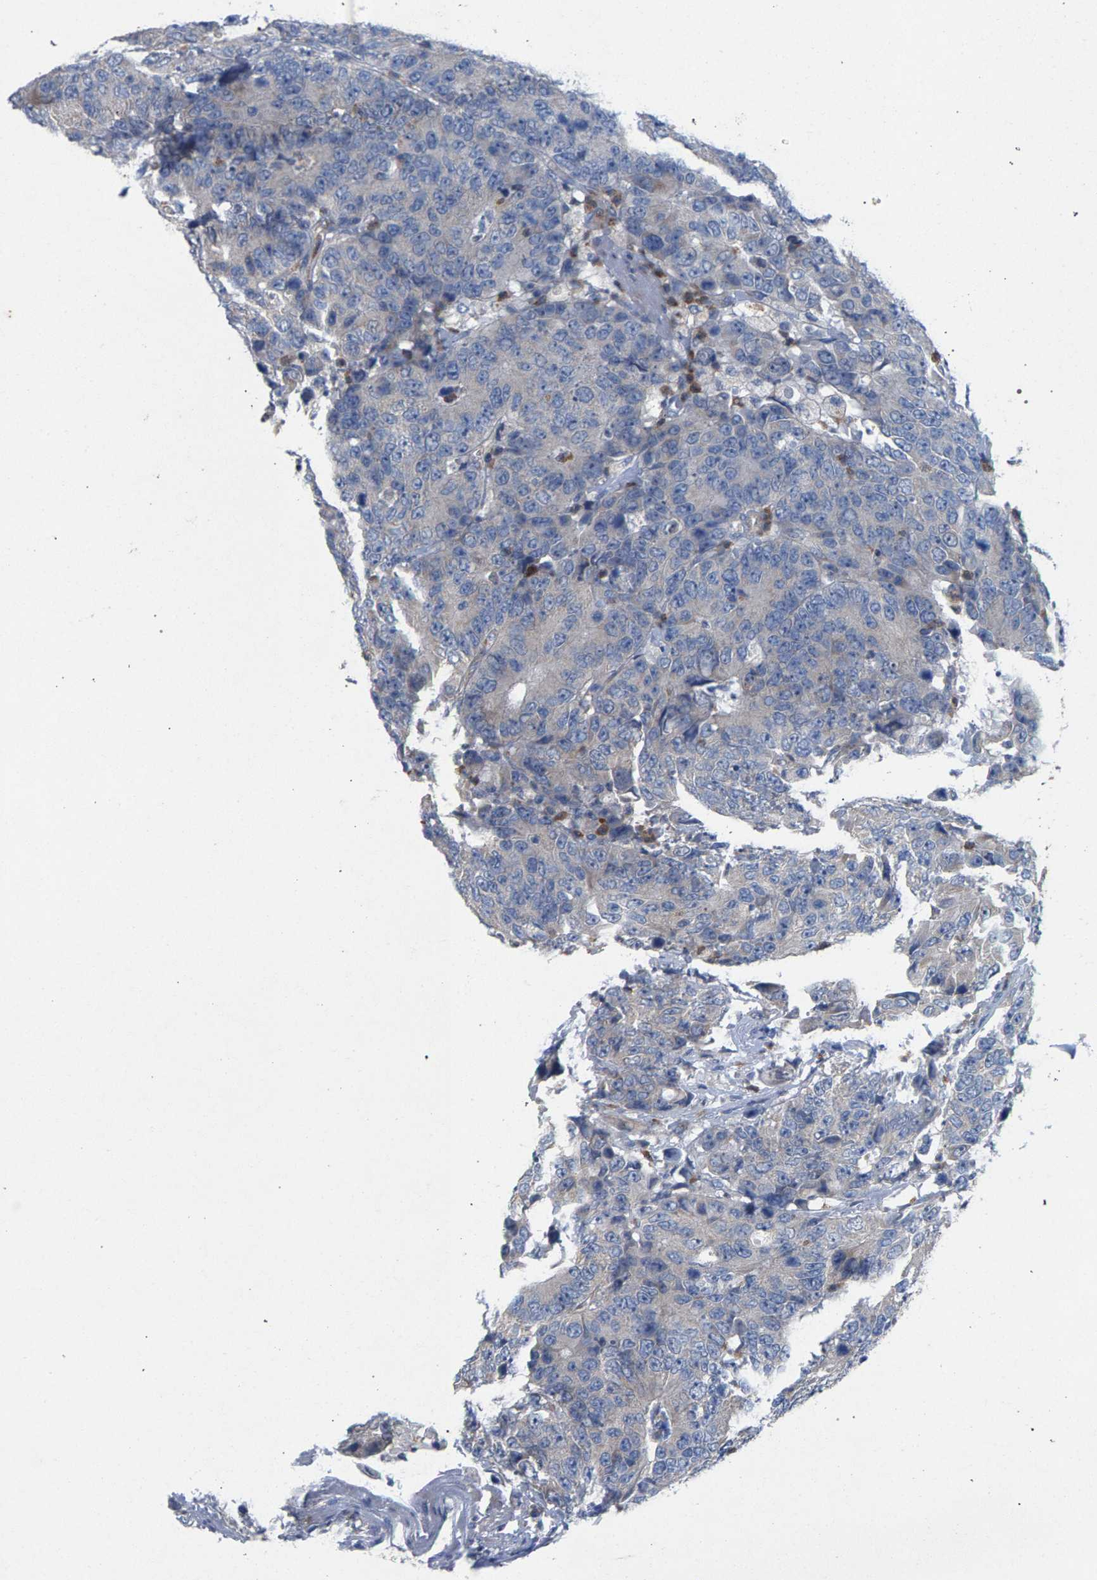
{"staining": {"intensity": "negative", "quantity": "none", "location": "none"}, "tissue": "colorectal cancer", "cell_type": "Tumor cells", "image_type": "cancer", "snomed": [{"axis": "morphology", "description": "Adenocarcinoma, NOS"}, {"axis": "topography", "description": "Colon"}], "caption": "Tumor cells are negative for protein expression in human colorectal adenocarcinoma.", "gene": "MAMDC2", "patient": {"sex": "female", "age": 86}}